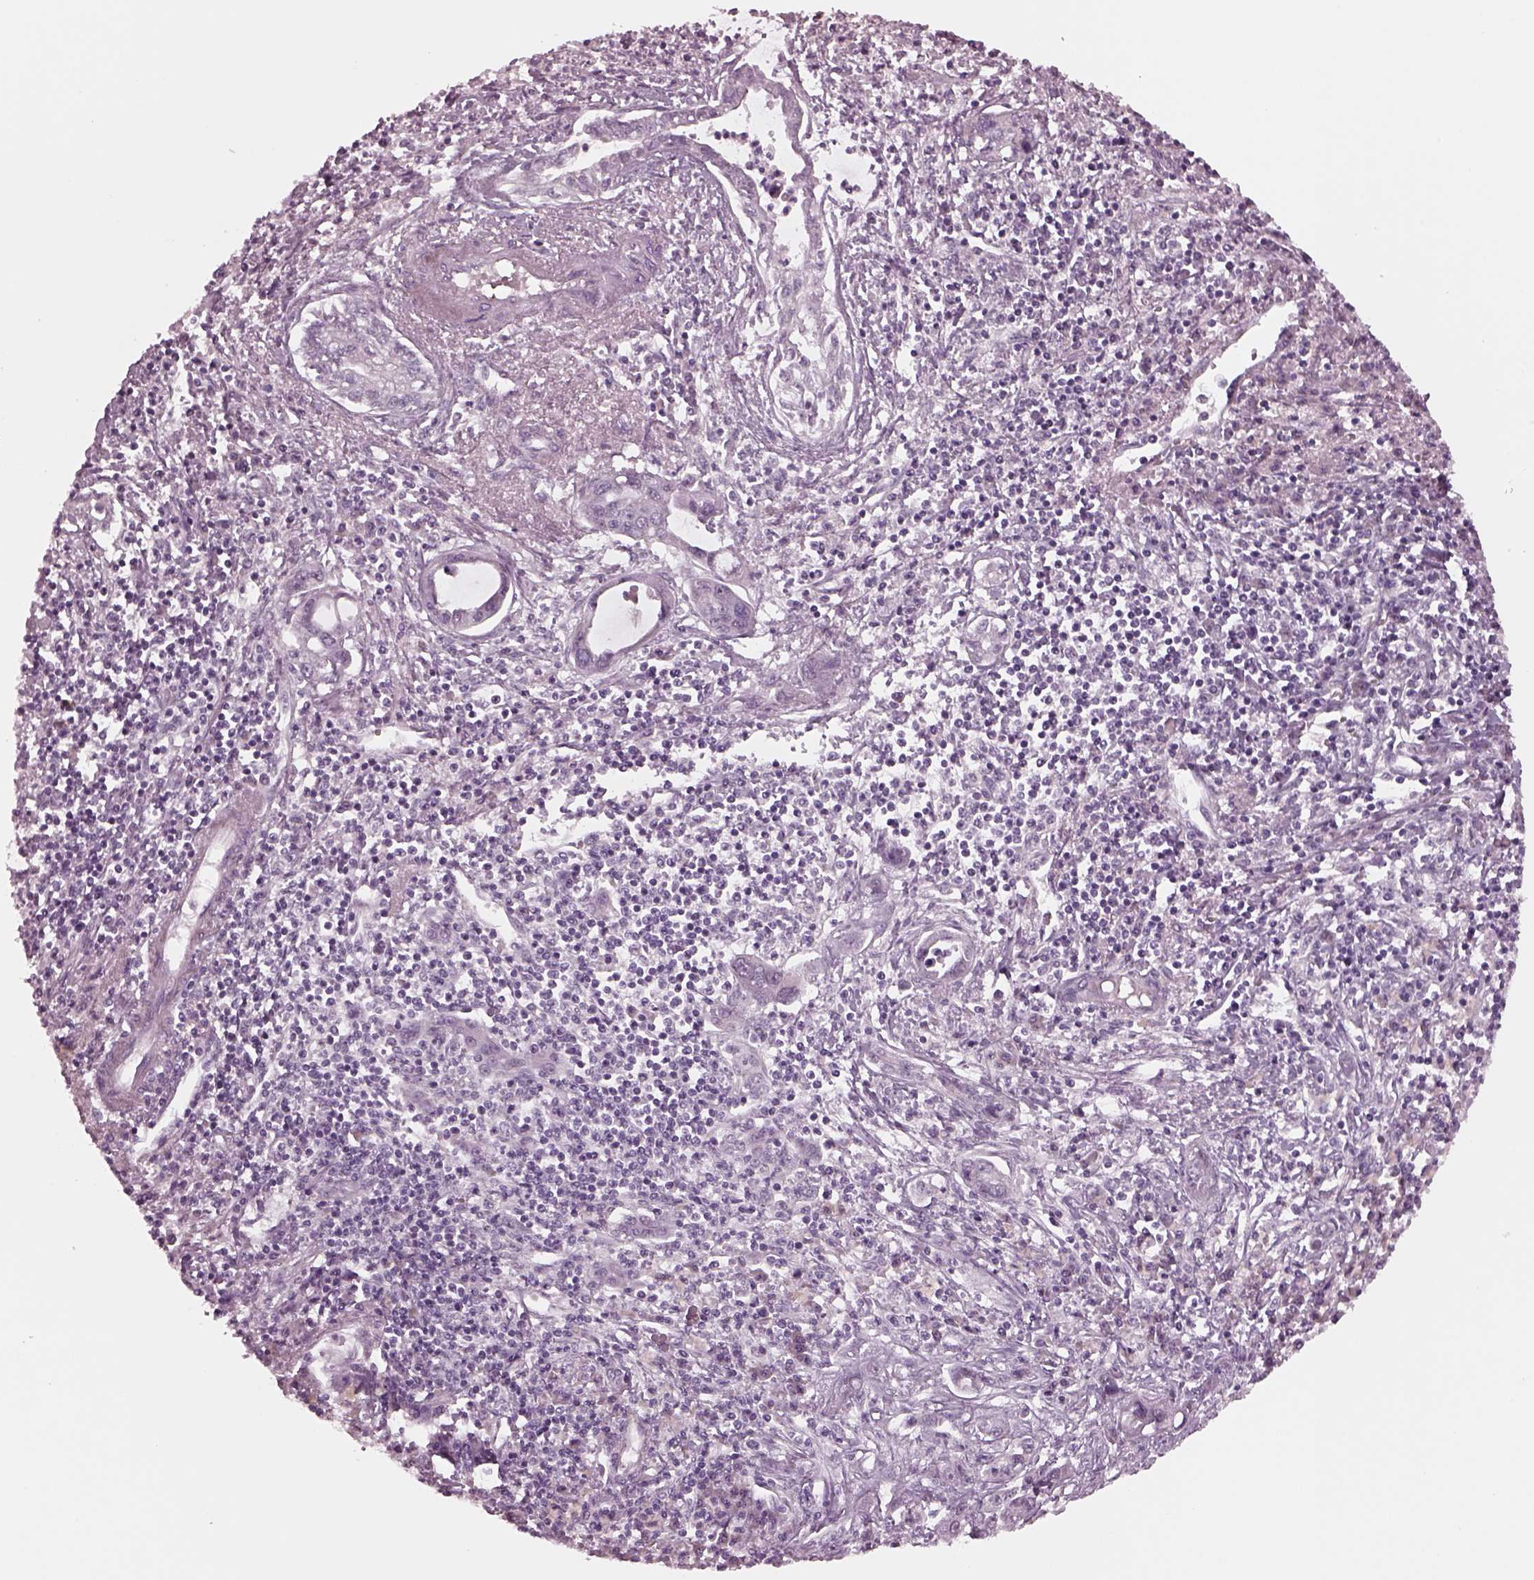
{"staining": {"intensity": "negative", "quantity": "none", "location": "none"}, "tissue": "liver cancer", "cell_type": "Tumor cells", "image_type": "cancer", "snomed": [{"axis": "morphology", "description": "Cholangiocarcinoma"}, {"axis": "topography", "description": "Liver"}], "caption": "Human liver cancer (cholangiocarcinoma) stained for a protein using immunohistochemistry exhibits no expression in tumor cells.", "gene": "CLCN4", "patient": {"sex": "male", "age": 58}}